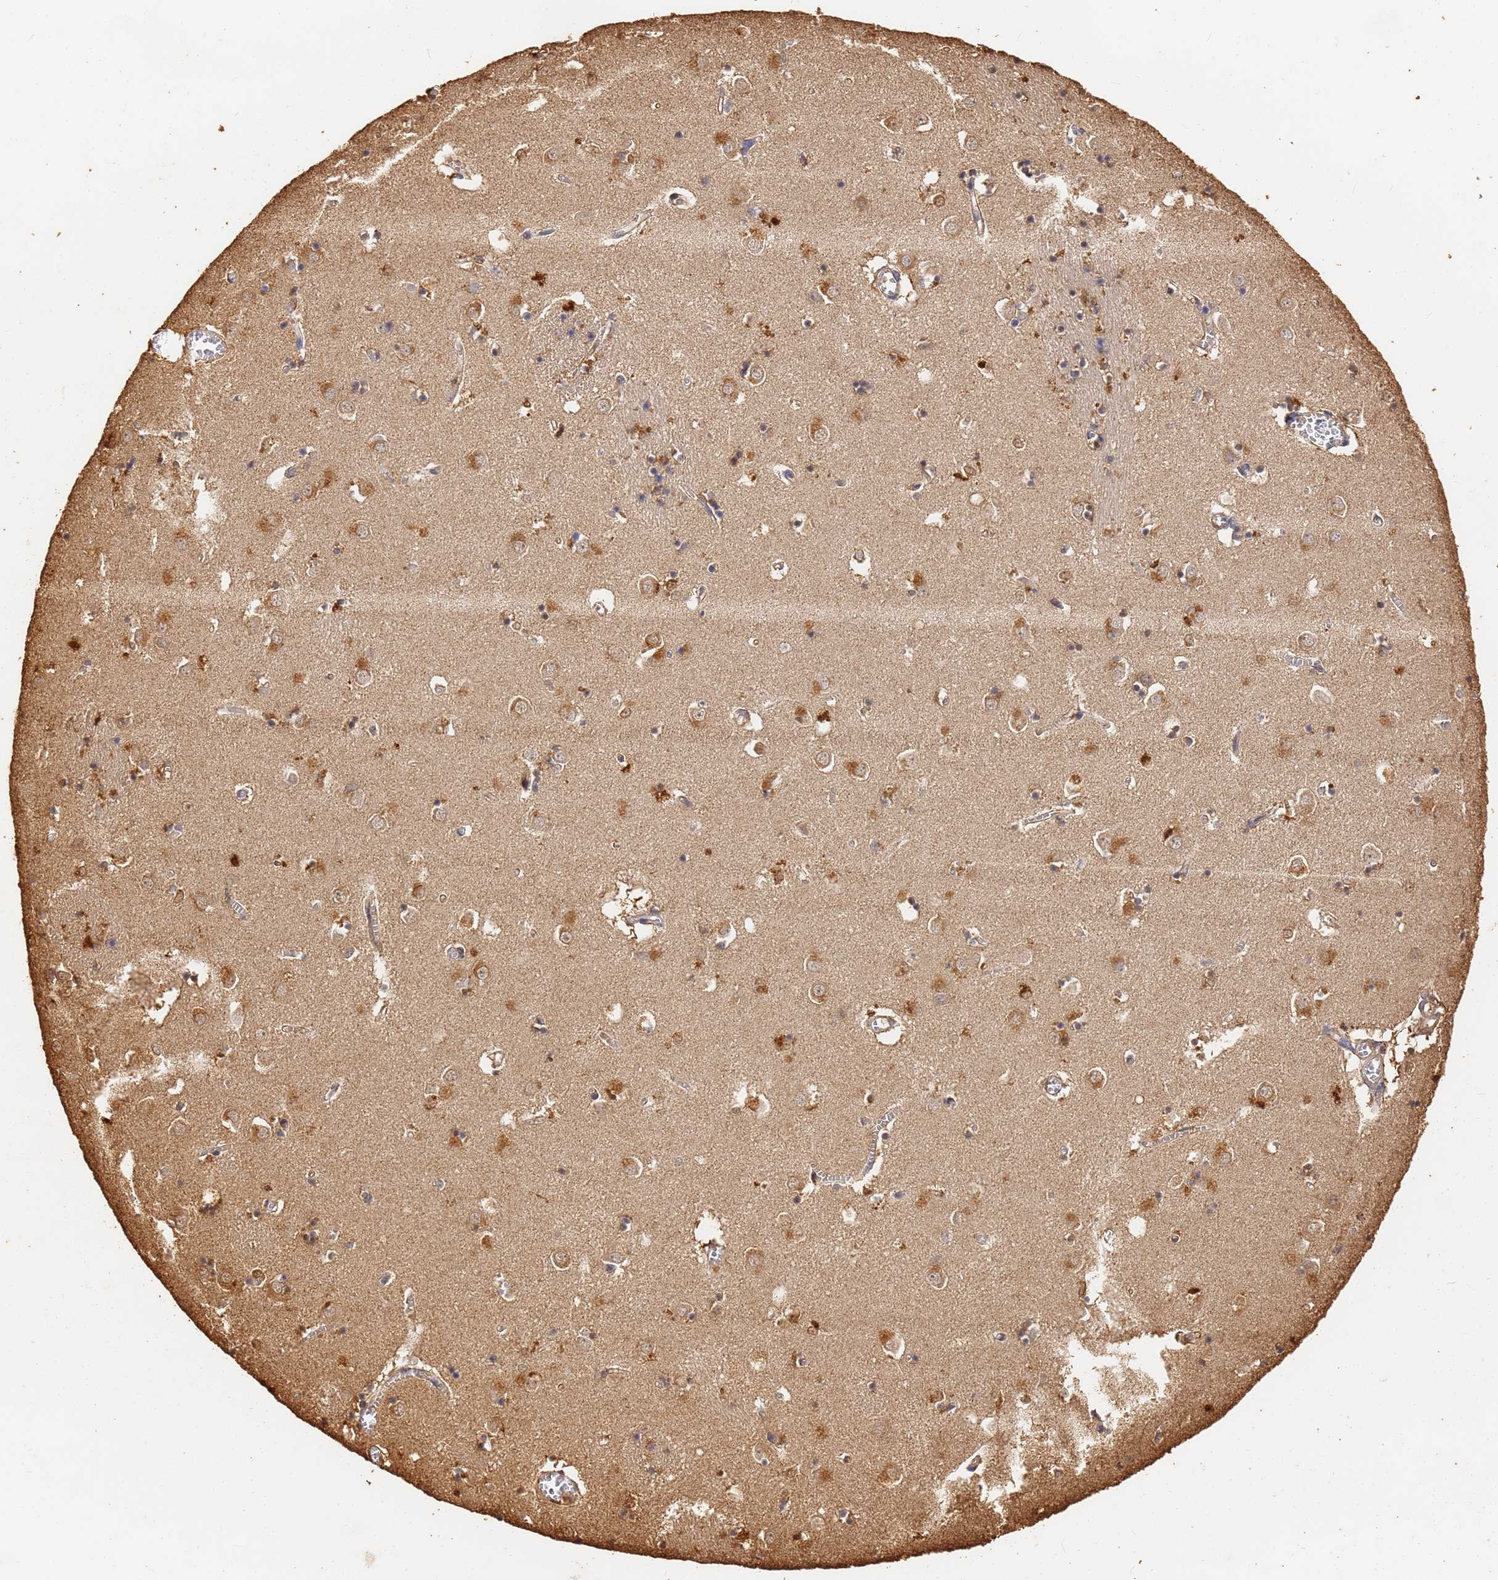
{"staining": {"intensity": "moderate", "quantity": ">75%", "location": "cytoplasmic/membranous"}, "tissue": "caudate", "cell_type": "Glial cells", "image_type": "normal", "snomed": [{"axis": "morphology", "description": "Normal tissue, NOS"}, {"axis": "topography", "description": "Lateral ventricle wall"}], "caption": "Human caudate stained for a protein (brown) exhibits moderate cytoplasmic/membranous positive staining in approximately >75% of glial cells.", "gene": "JAK2", "patient": {"sex": "male", "age": 70}}